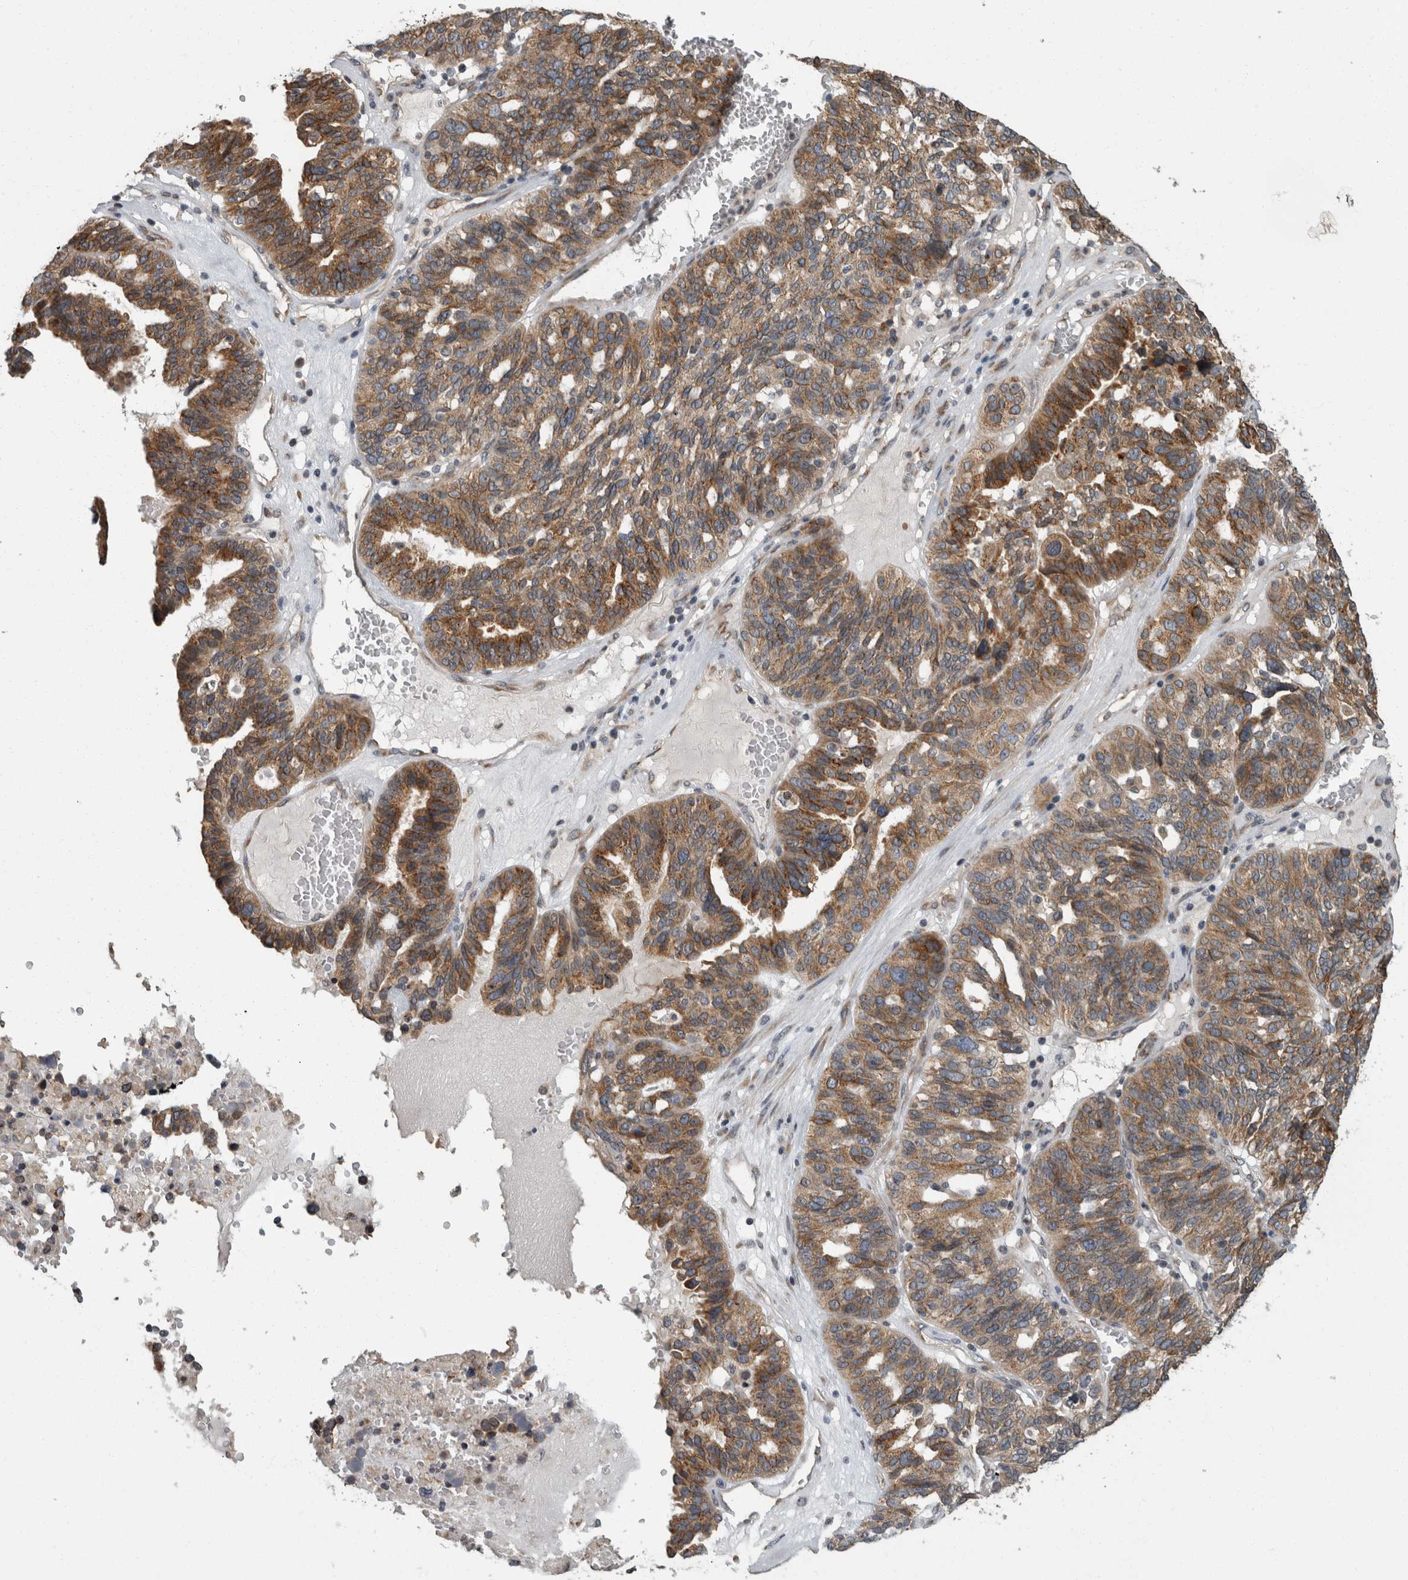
{"staining": {"intensity": "moderate", "quantity": ">75%", "location": "cytoplasmic/membranous"}, "tissue": "ovarian cancer", "cell_type": "Tumor cells", "image_type": "cancer", "snomed": [{"axis": "morphology", "description": "Cystadenocarcinoma, serous, NOS"}, {"axis": "topography", "description": "Ovary"}], "caption": "Serous cystadenocarcinoma (ovarian) was stained to show a protein in brown. There is medium levels of moderate cytoplasmic/membranous positivity in about >75% of tumor cells.", "gene": "LMAN2L", "patient": {"sex": "female", "age": 59}}